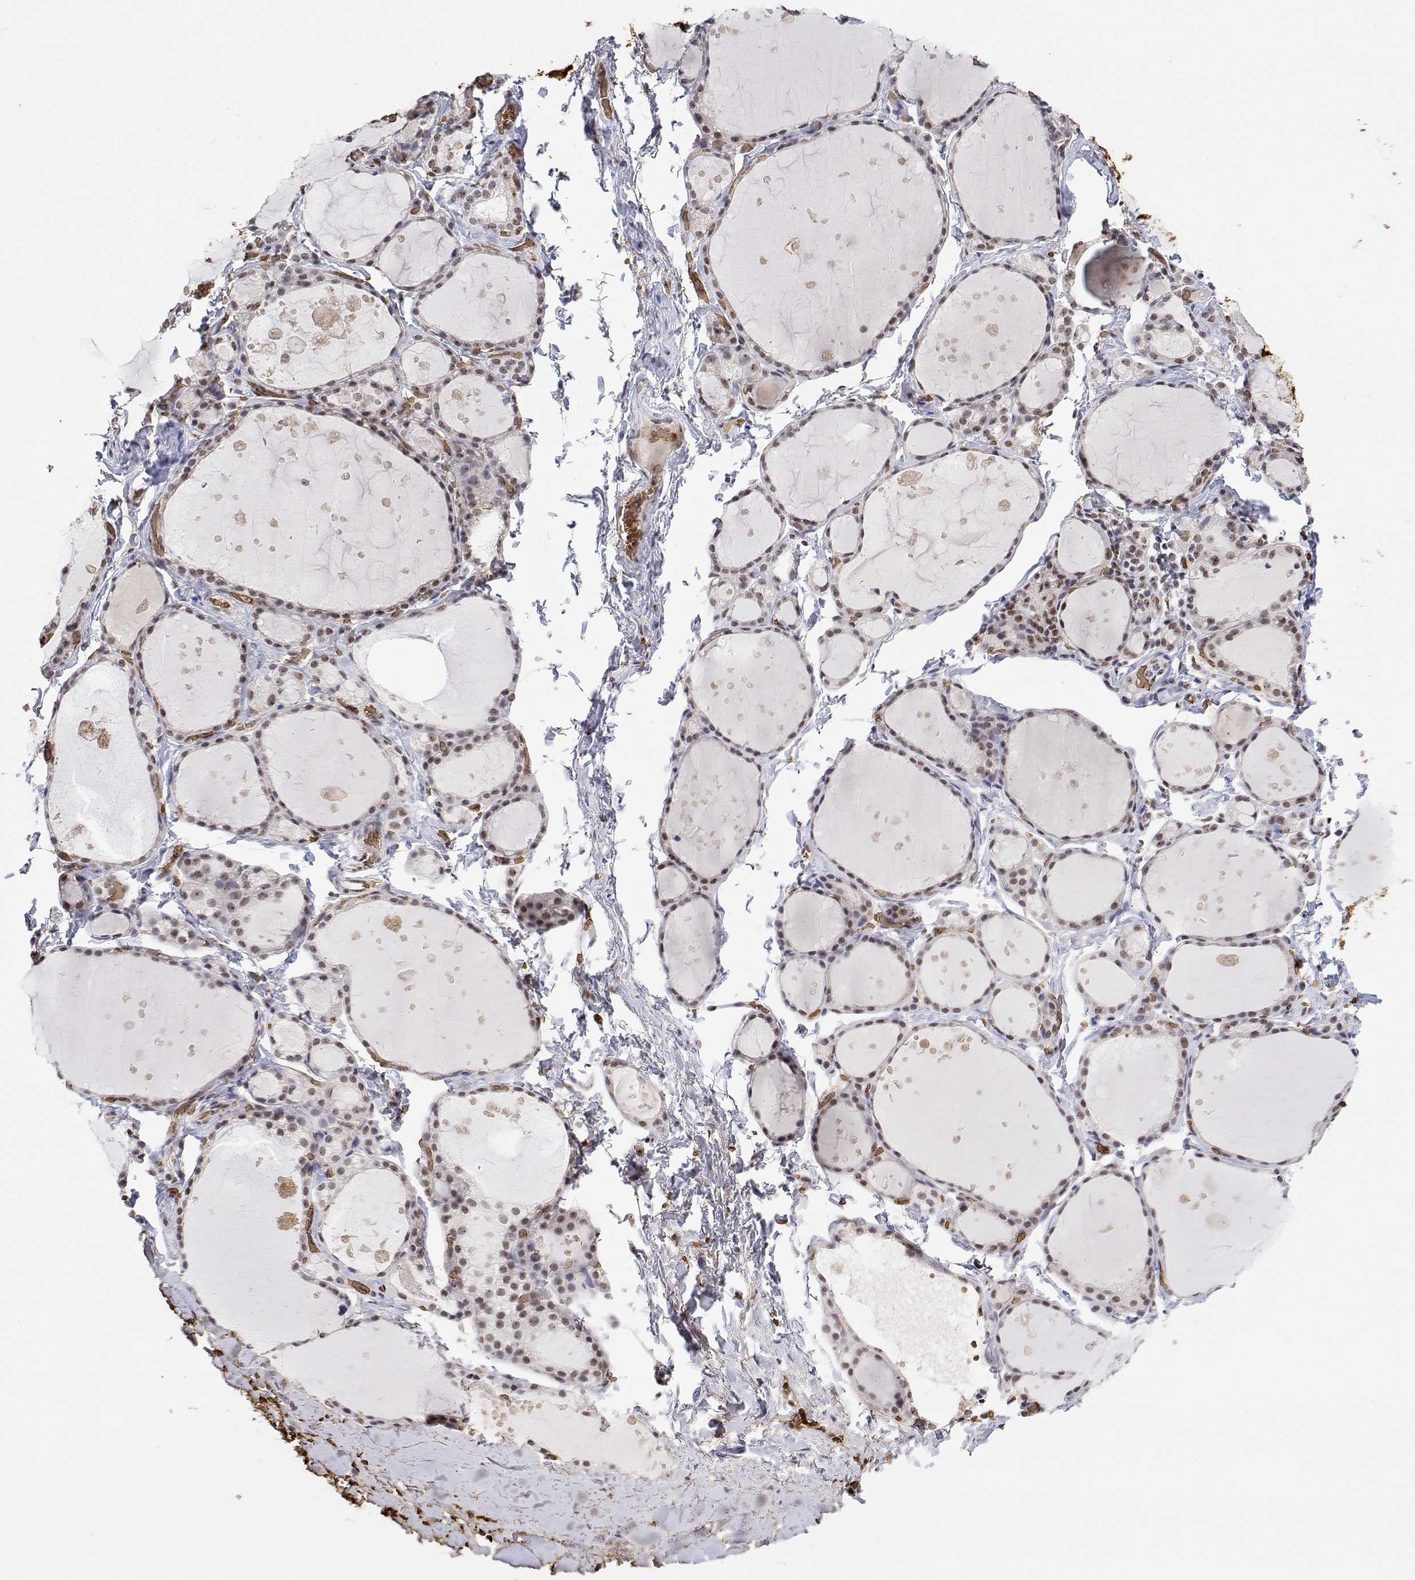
{"staining": {"intensity": "moderate", "quantity": "<25%", "location": "nuclear"}, "tissue": "thyroid gland", "cell_type": "Glandular cells", "image_type": "normal", "snomed": [{"axis": "morphology", "description": "Normal tissue, NOS"}, {"axis": "topography", "description": "Thyroid gland"}], "caption": "Glandular cells exhibit low levels of moderate nuclear expression in about <25% of cells in normal thyroid gland.", "gene": "ADAR", "patient": {"sex": "male", "age": 68}}